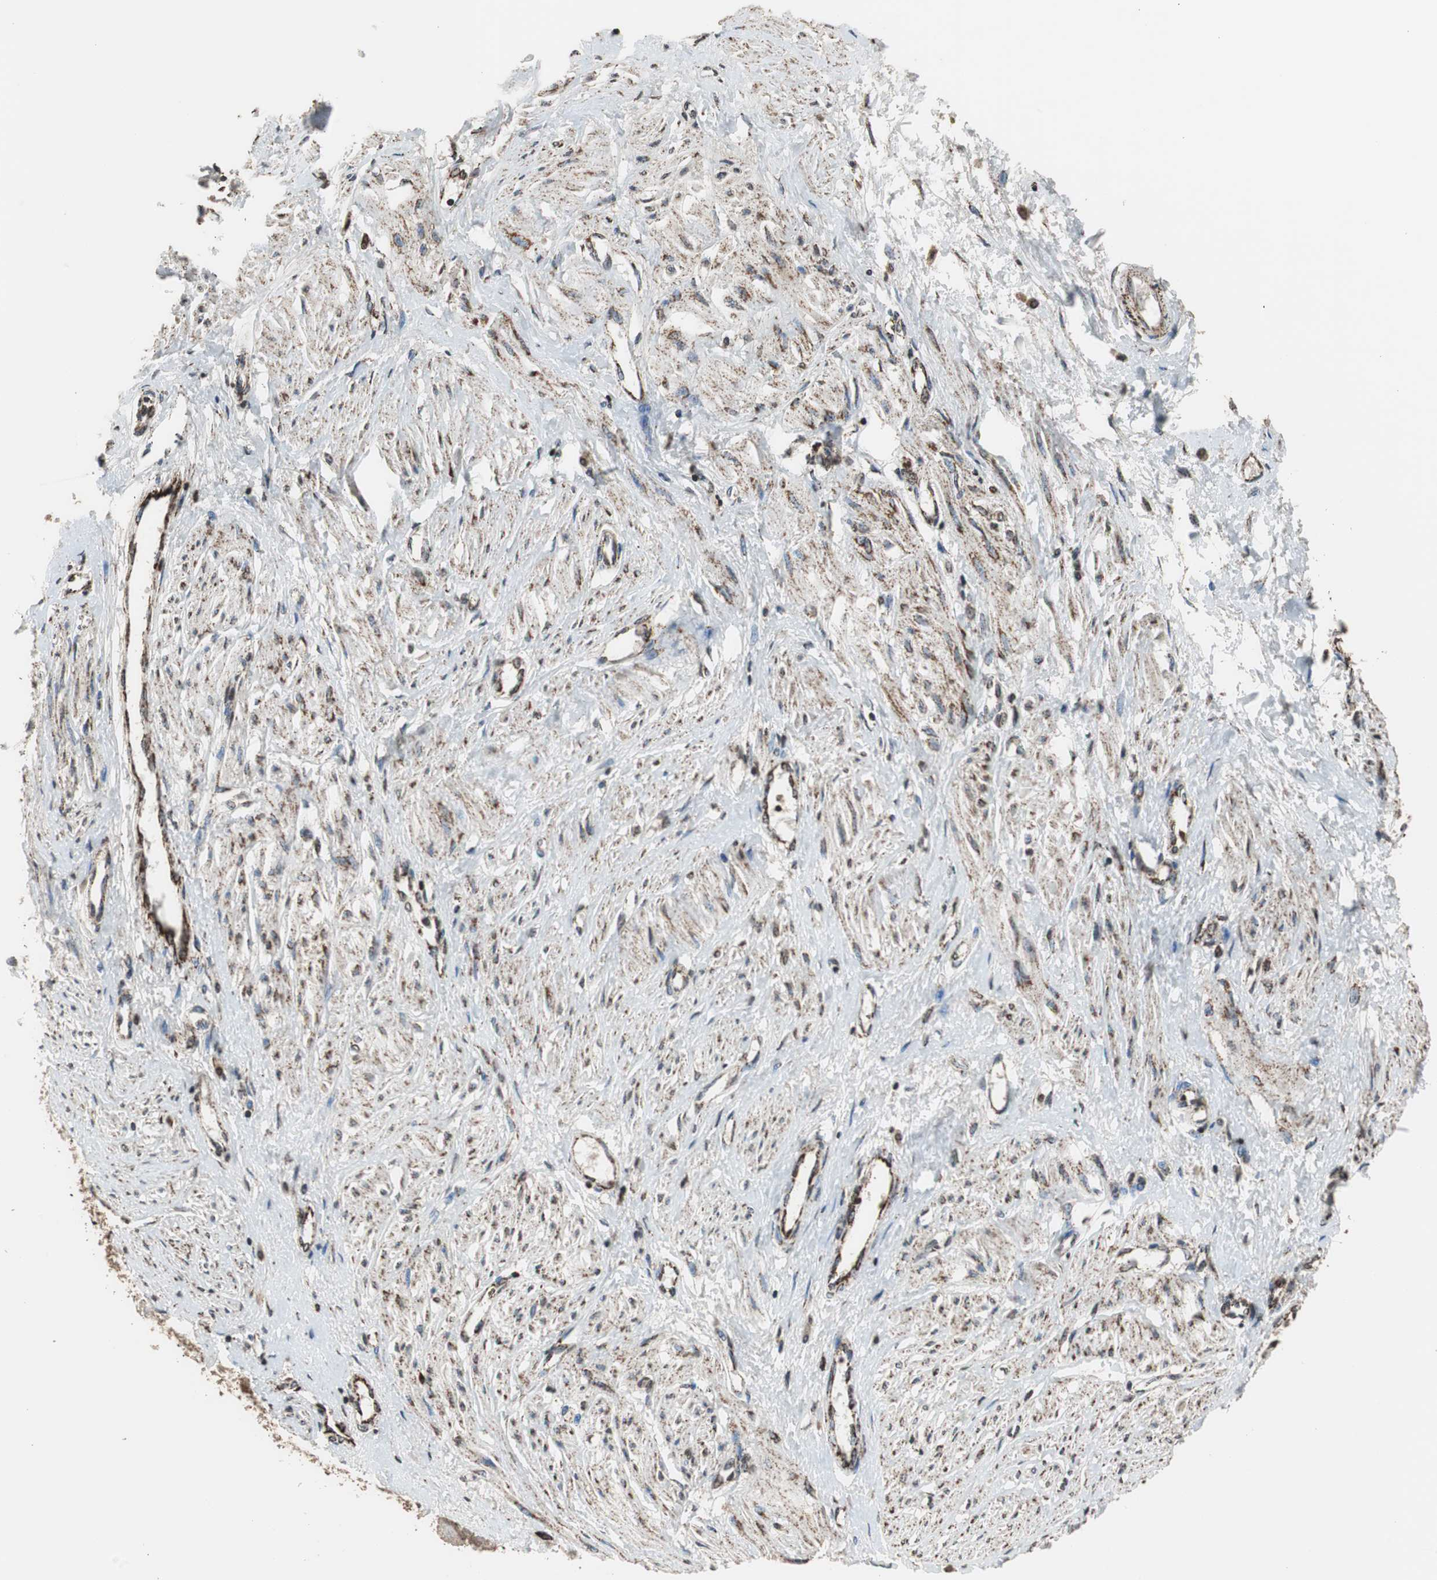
{"staining": {"intensity": "moderate", "quantity": ">75%", "location": "cytoplasmic/membranous"}, "tissue": "smooth muscle", "cell_type": "Smooth muscle cells", "image_type": "normal", "snomed": [{"axis": "morphology", "description": "Normal tissue, NOS"}, {"axis": "topography", "description": "Smooth muscle"}, {"axis": "topography", "description": "Uterus"}], "caption": "A brown stain shows moderate cytoplasmic/membranous positivity of a protein in smooth muscle cells of normal human smooth muscle. (IHC, brightfield microscopy, high magnification).", "gene": "HSPA9", "patient": {"sex": "female", "age": 39}}